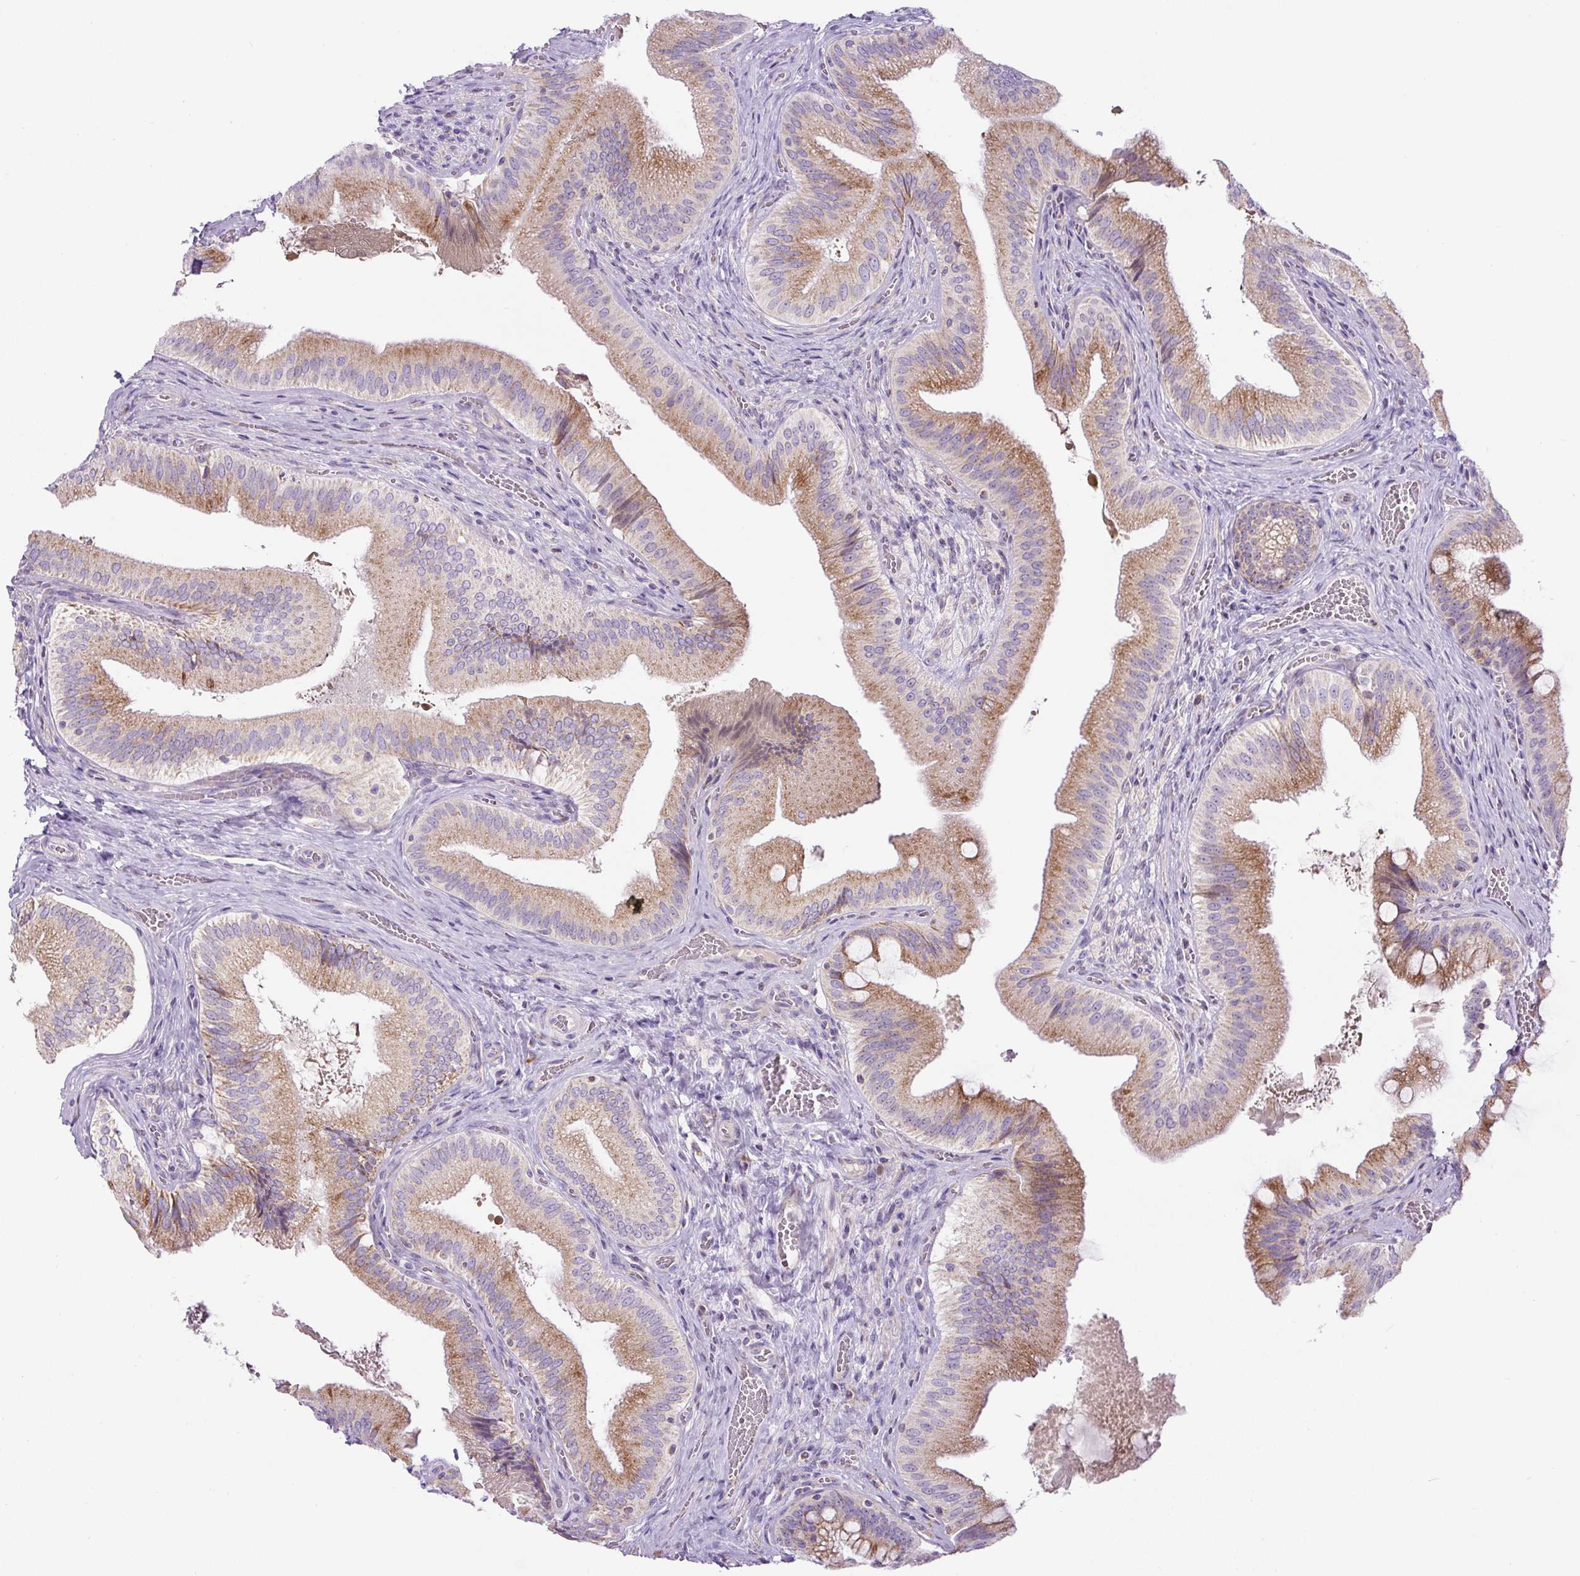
{"staining": {"intensity": "moderate", "quantity": "25%-75%", "location": "cytoplasmic/membranous"}, "tissue": "gallbladder", "cell_type": "Glandular cells", "image_type": "normal", "snomed": [{"axis": "morphology", "description": "Normal tissue, NOS"}, {"axis": "topography", "description": "Gallbladder"}], "caption": "Immunohistochemistry micrograph of unremarkable gallbladder stained for a protein (brown), which displays medium levels of moderate cytoplasmic/membranous positivity in approximately 25%-75% of glandular cells.", "gene": "ZNF596", "patient": {"sex": "male", "age": 17}}